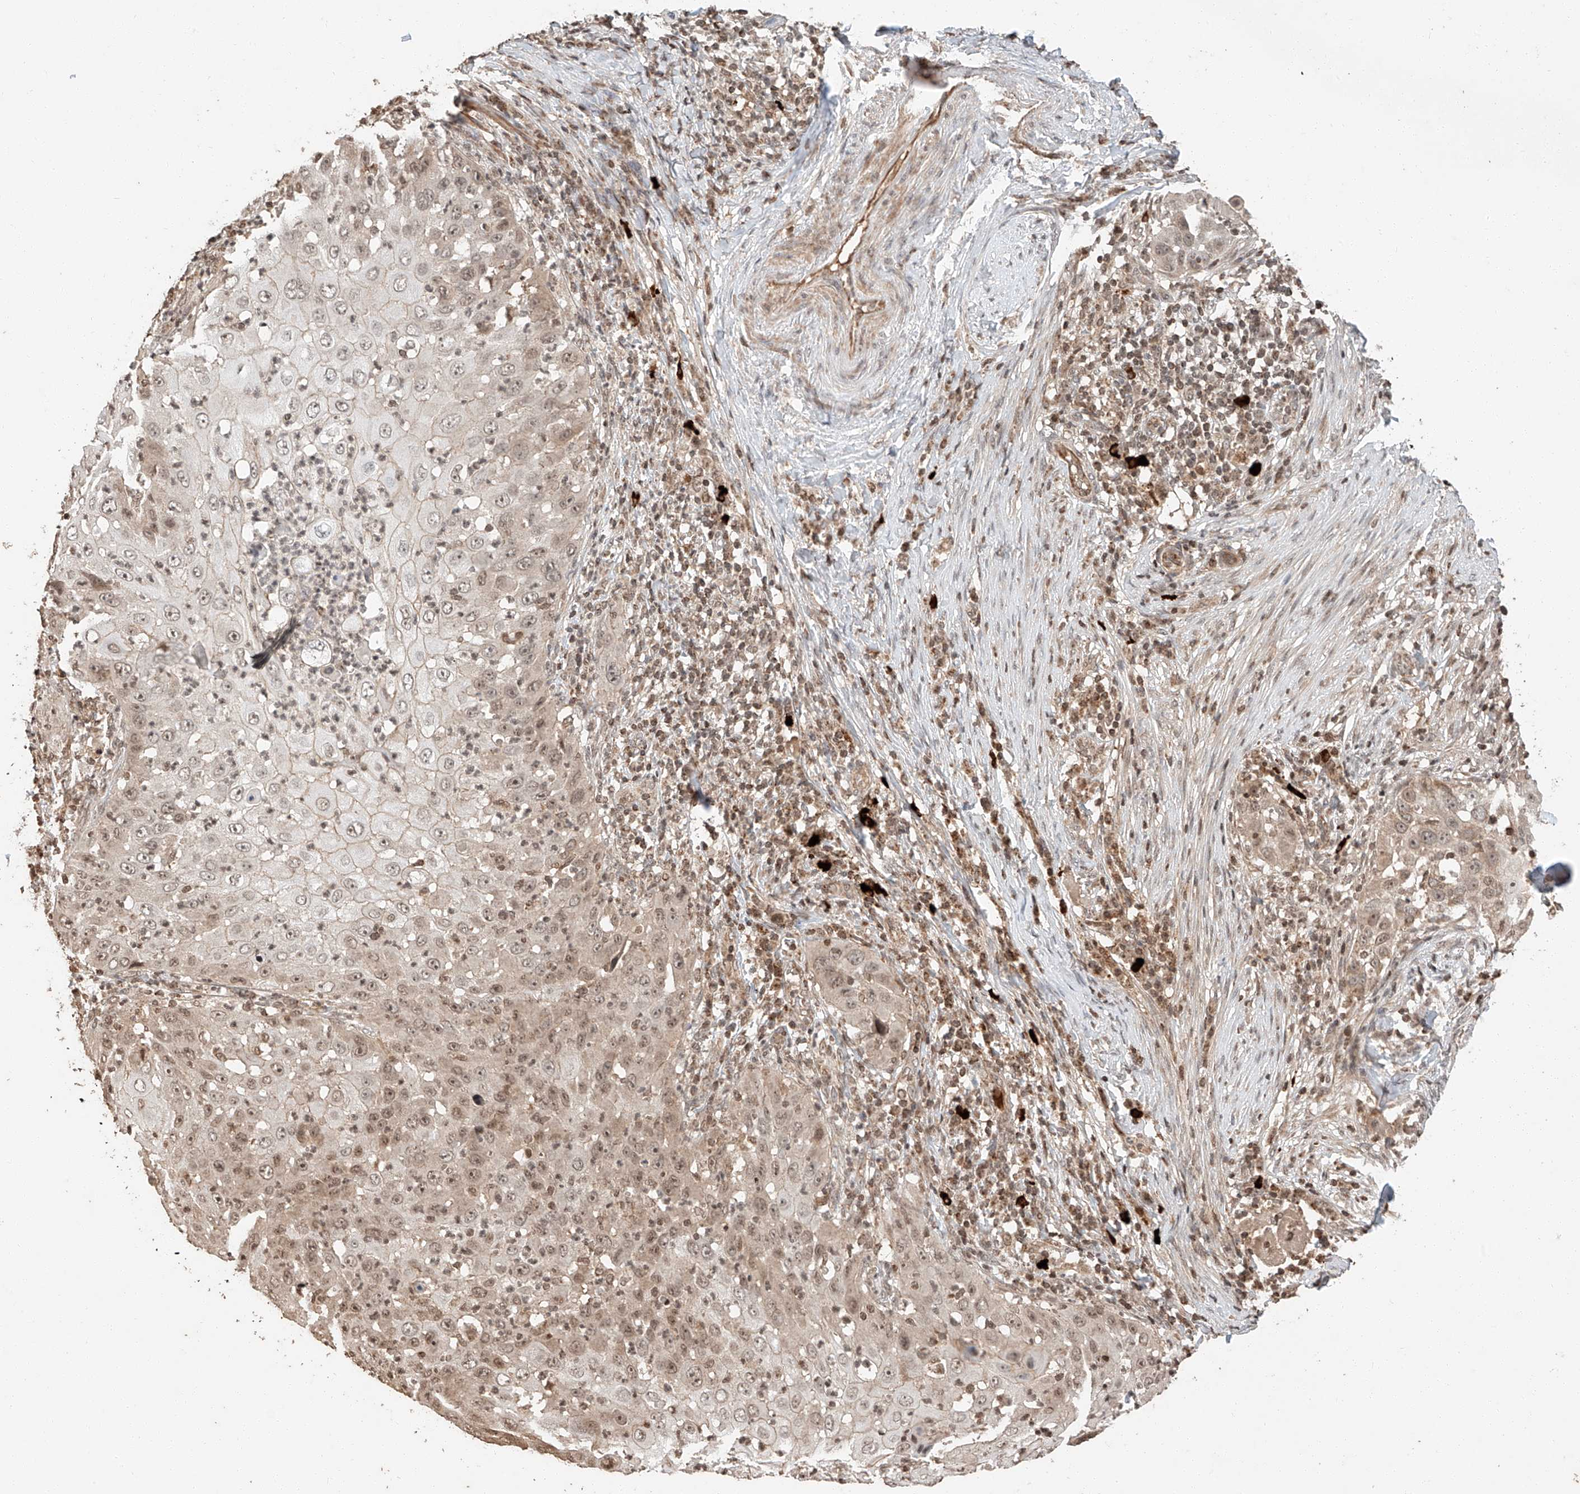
{"staining": {"intensity": "weak", "quantity": "25%-75%", "location": "nuclear"}, "tissue": "skin cancer", "cell_type": "Tumor cells", "image_type": "cancer", "snomed": [{"axis": "morphology", "description": "Squamous cell carcinoma, NOS"}, {"axis": "topography", "description": "Skin"}], "caption": "Immunohistochemistry of skin cancer (squamous cell carcinoma) reveals low levels of weak nuclear positivity in approximately 25%-75% of tumor cells.", "gene": "ARHGAP33", "patient": {"sex": "female", "age": 44}}